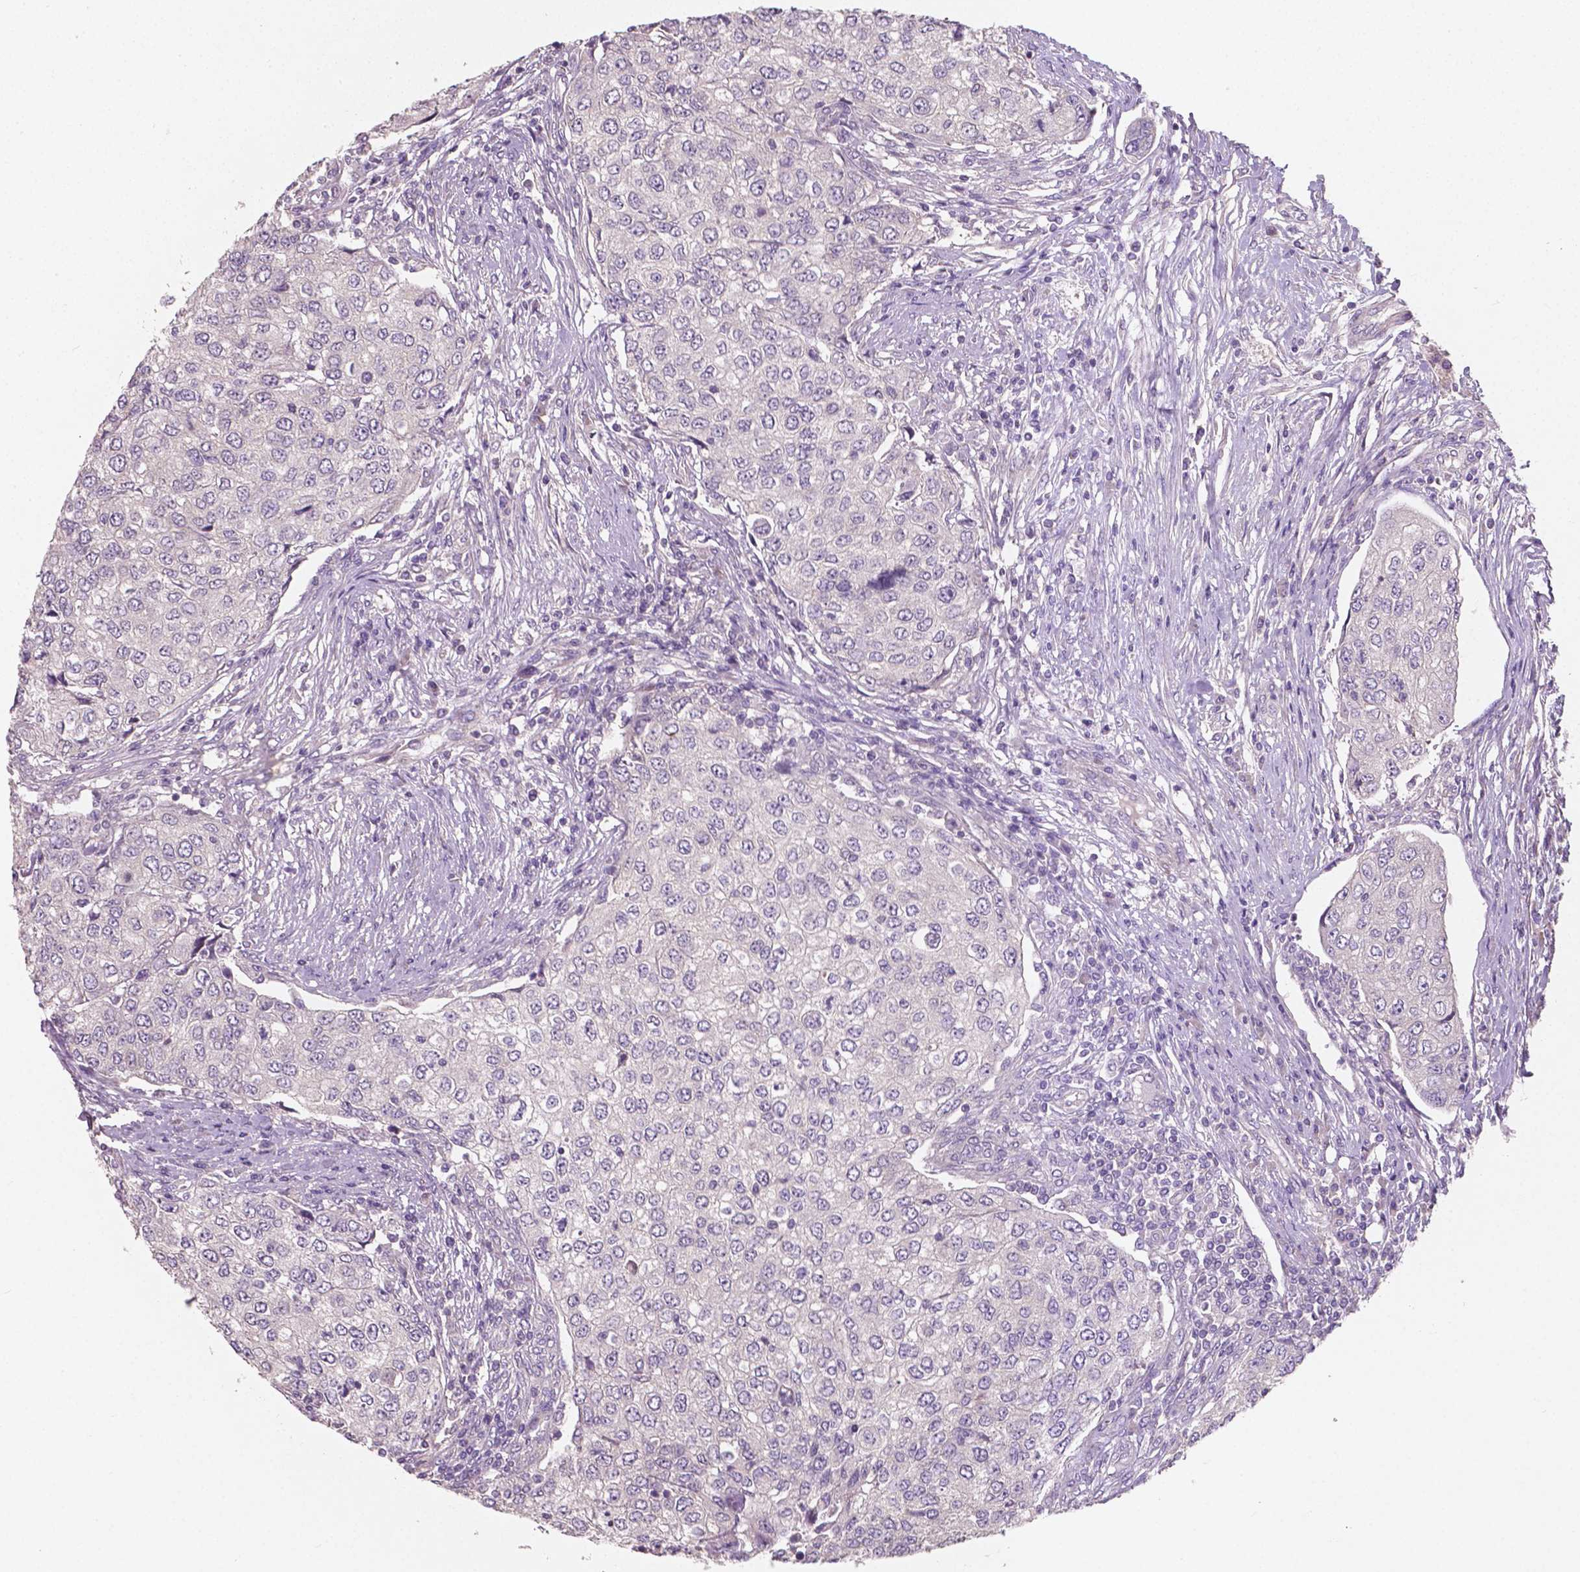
{"staining": {"intensity": "negative", "quantity": "none", "location": "none"}, "tissue": "urothelial cancer", "cell_type": "Tumor cells", "image_type": "cancer", "snomed": [{"axis": "morphology", "description": "Urothelial carcinoma, High grade"}, {"axis": "topography", "description": "Urinary bladder"}], "caption": "Tumor cells are negative for brown protein staining in urothelial cancer.", "gene": "LSM14B", "patient": {"sex": "female", "age": 78}}